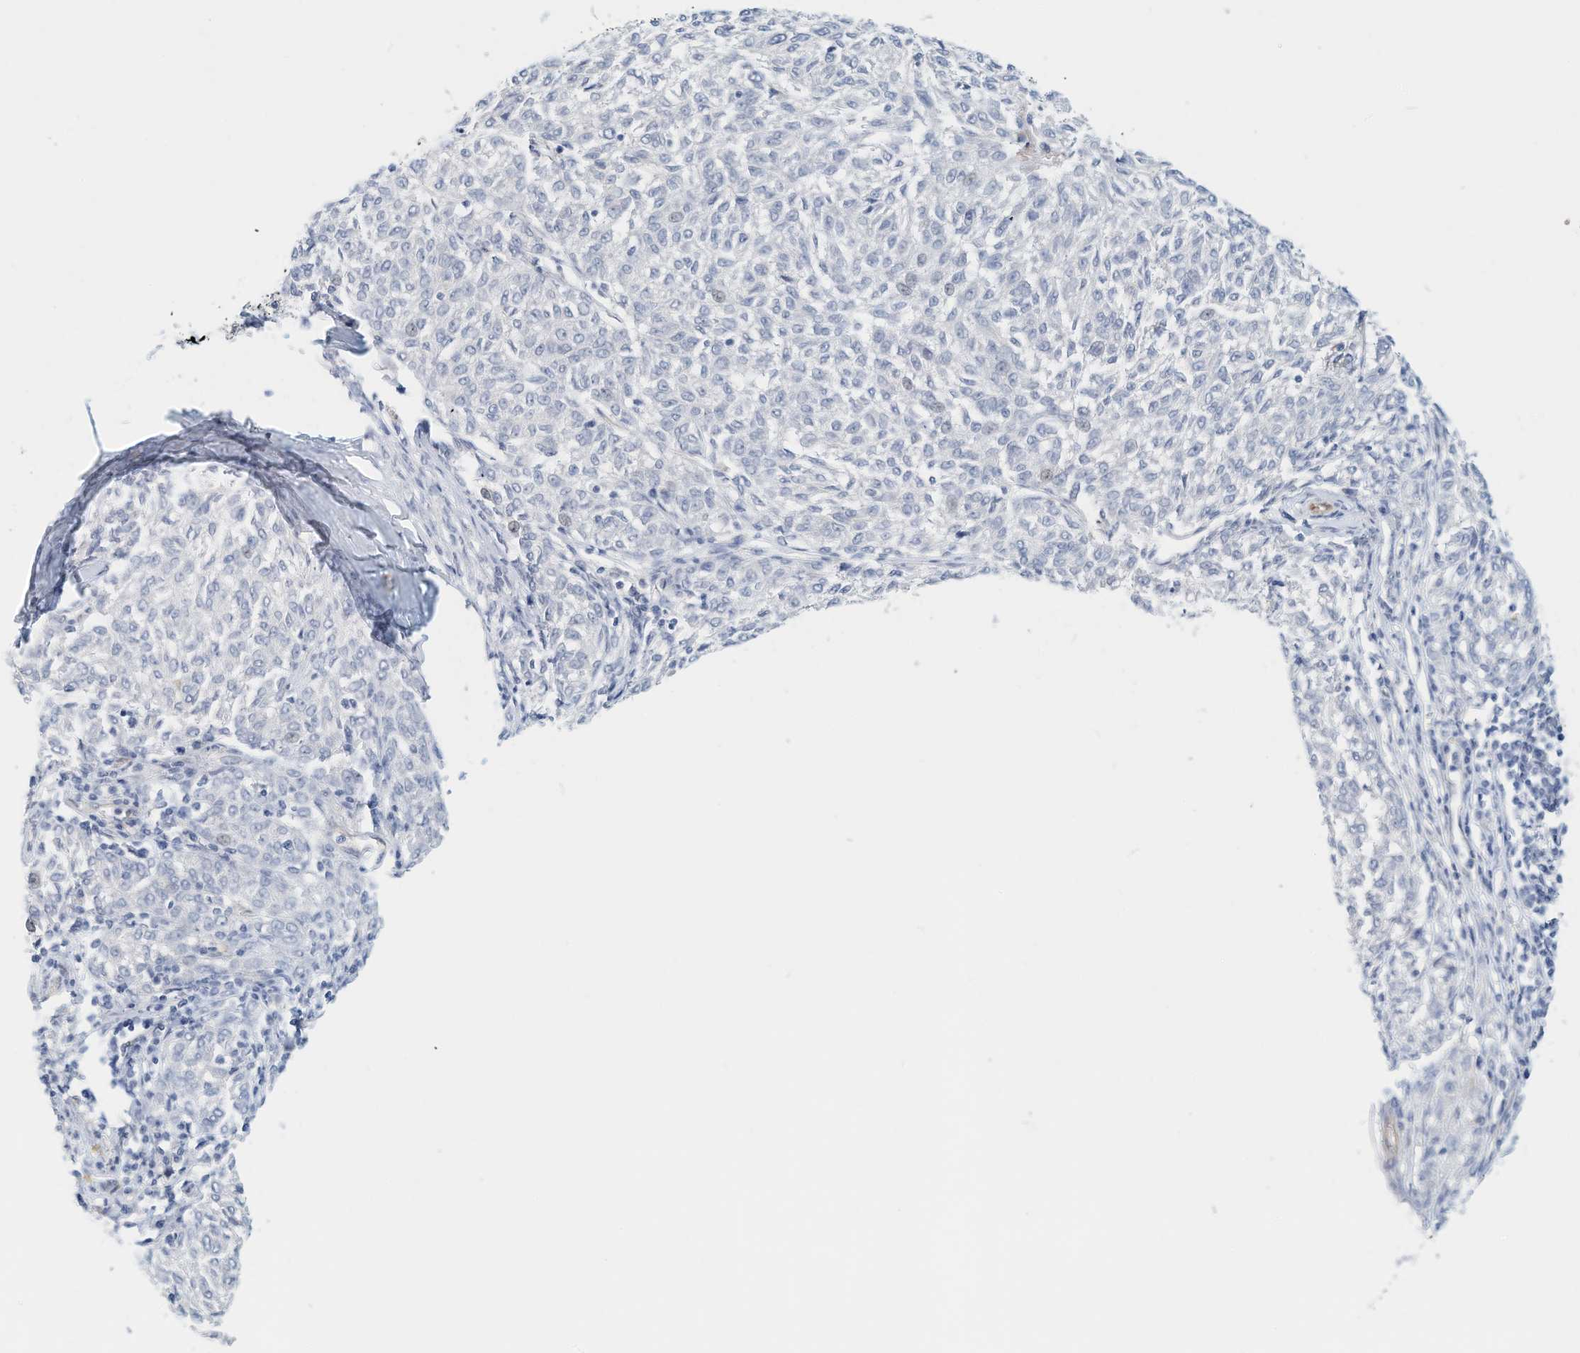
{"staining": {"intensity": "negative", "quantity": "none", "location": "none"}, "tissue": "melanoma", "cell_type": "Tumor cells", "image_type": "cancer", "snomed": [{"axis": "morphology", "description": "Malignant melanoma, NOS"}, {"axis": "topography", "description": "Skin"}], "caption": "Tumor cells show no significant protein staining in malignant melanoma.", "gene": "ARHGAP28", "patient": {"sex": "female", "age": 72}}